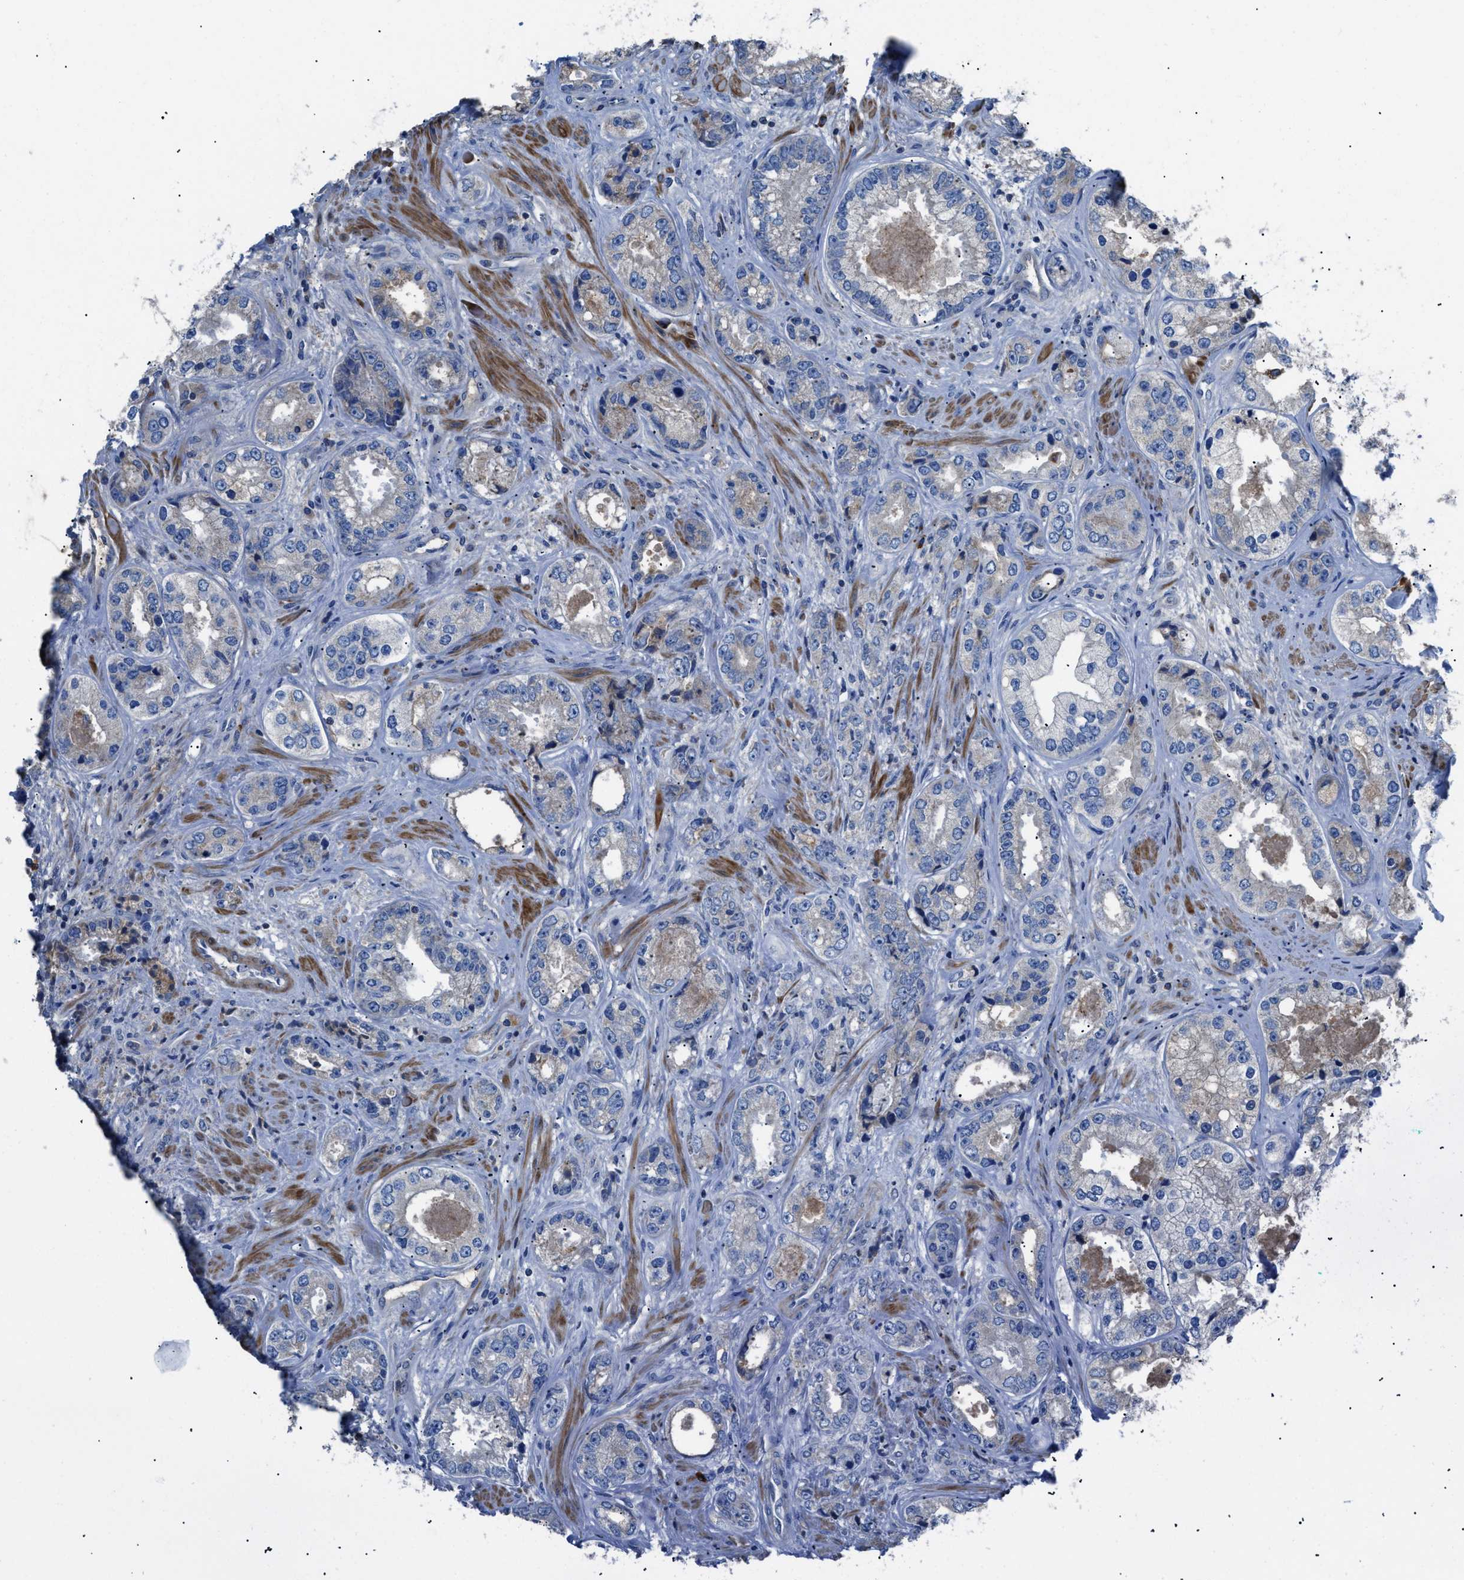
{"staining": {"intensity": "negative", "quantity": "none", "location": "none"}, "tissue": "prostate cancer", "cell_type": "Tumor cells", "image_type": "cancer", "snomed": [{"axis": "morphology", "description": "Adenocarcinoma, High grade"}, {"axis": "topography", "description": "Prostate"}], "caption": "Image shows no protein staining in tumor cells of prostate adenocarcinoma (high-grade) tissue.", "gene": "SGCZ", "patient": {"sex": "male", "age": 61}}